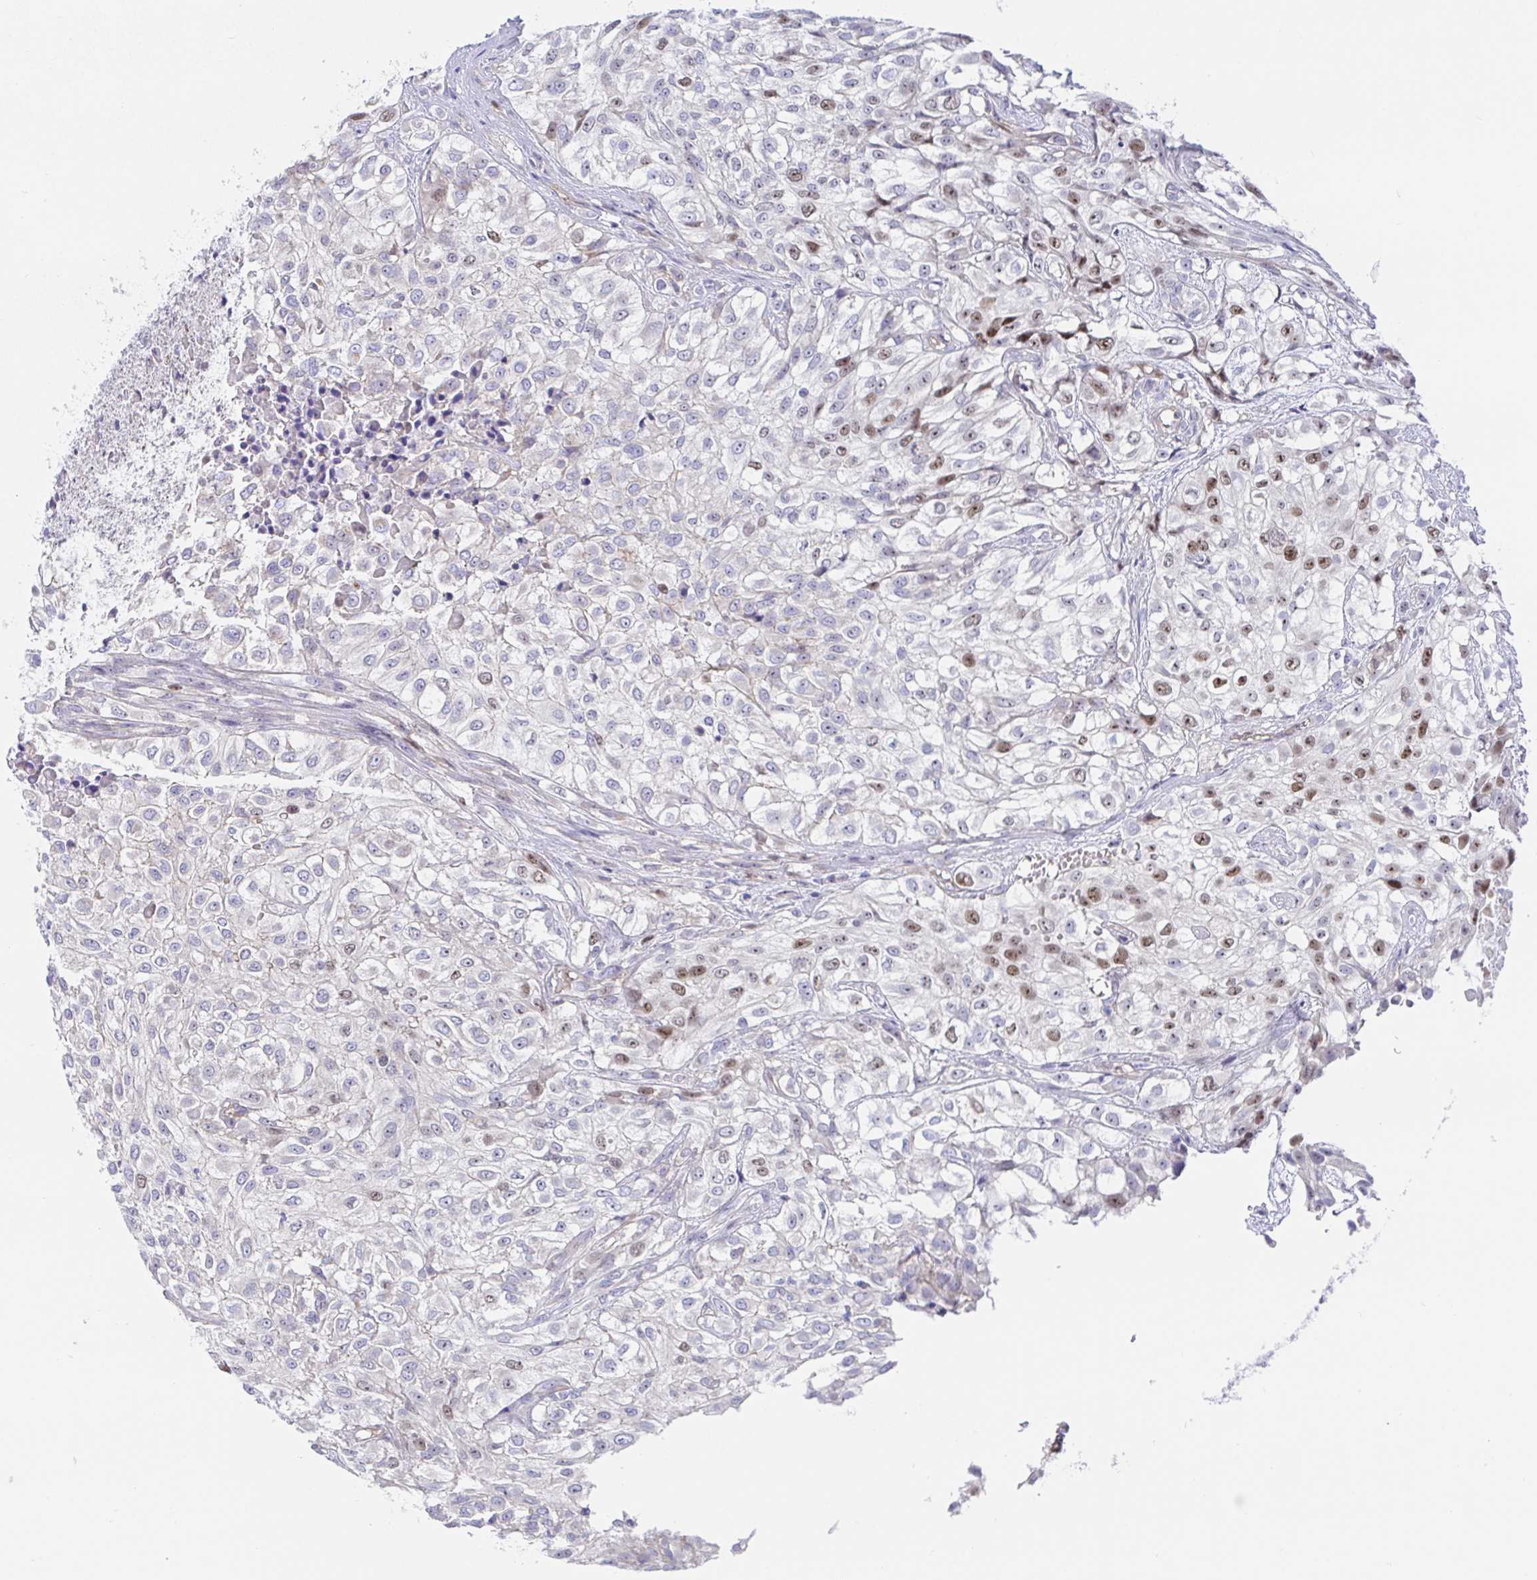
{"staining": {"intensity": "moderate", "quantity": "<25%", "location": "nuclear"}, "tissue": "urothelial cancer", "cell_type": "Tumor cells", "image_type": "cancer", "snomed": [{"axis": "morphology", "description": "Urothelial carcinoma, High grade"}, {"axis": "topography", "description": "Urinary bladder"}], "caption": "High-magnification brightfield microscopy of urothelial cancer stained with DAB (brown) and counterstained with hematoxylin (blue). tumor cells exhibit moderate nuclear staining is seen in approximately<25% of cells.", "gene": "TIMELESS", "patient": {"sex": "male", "age": 56}}